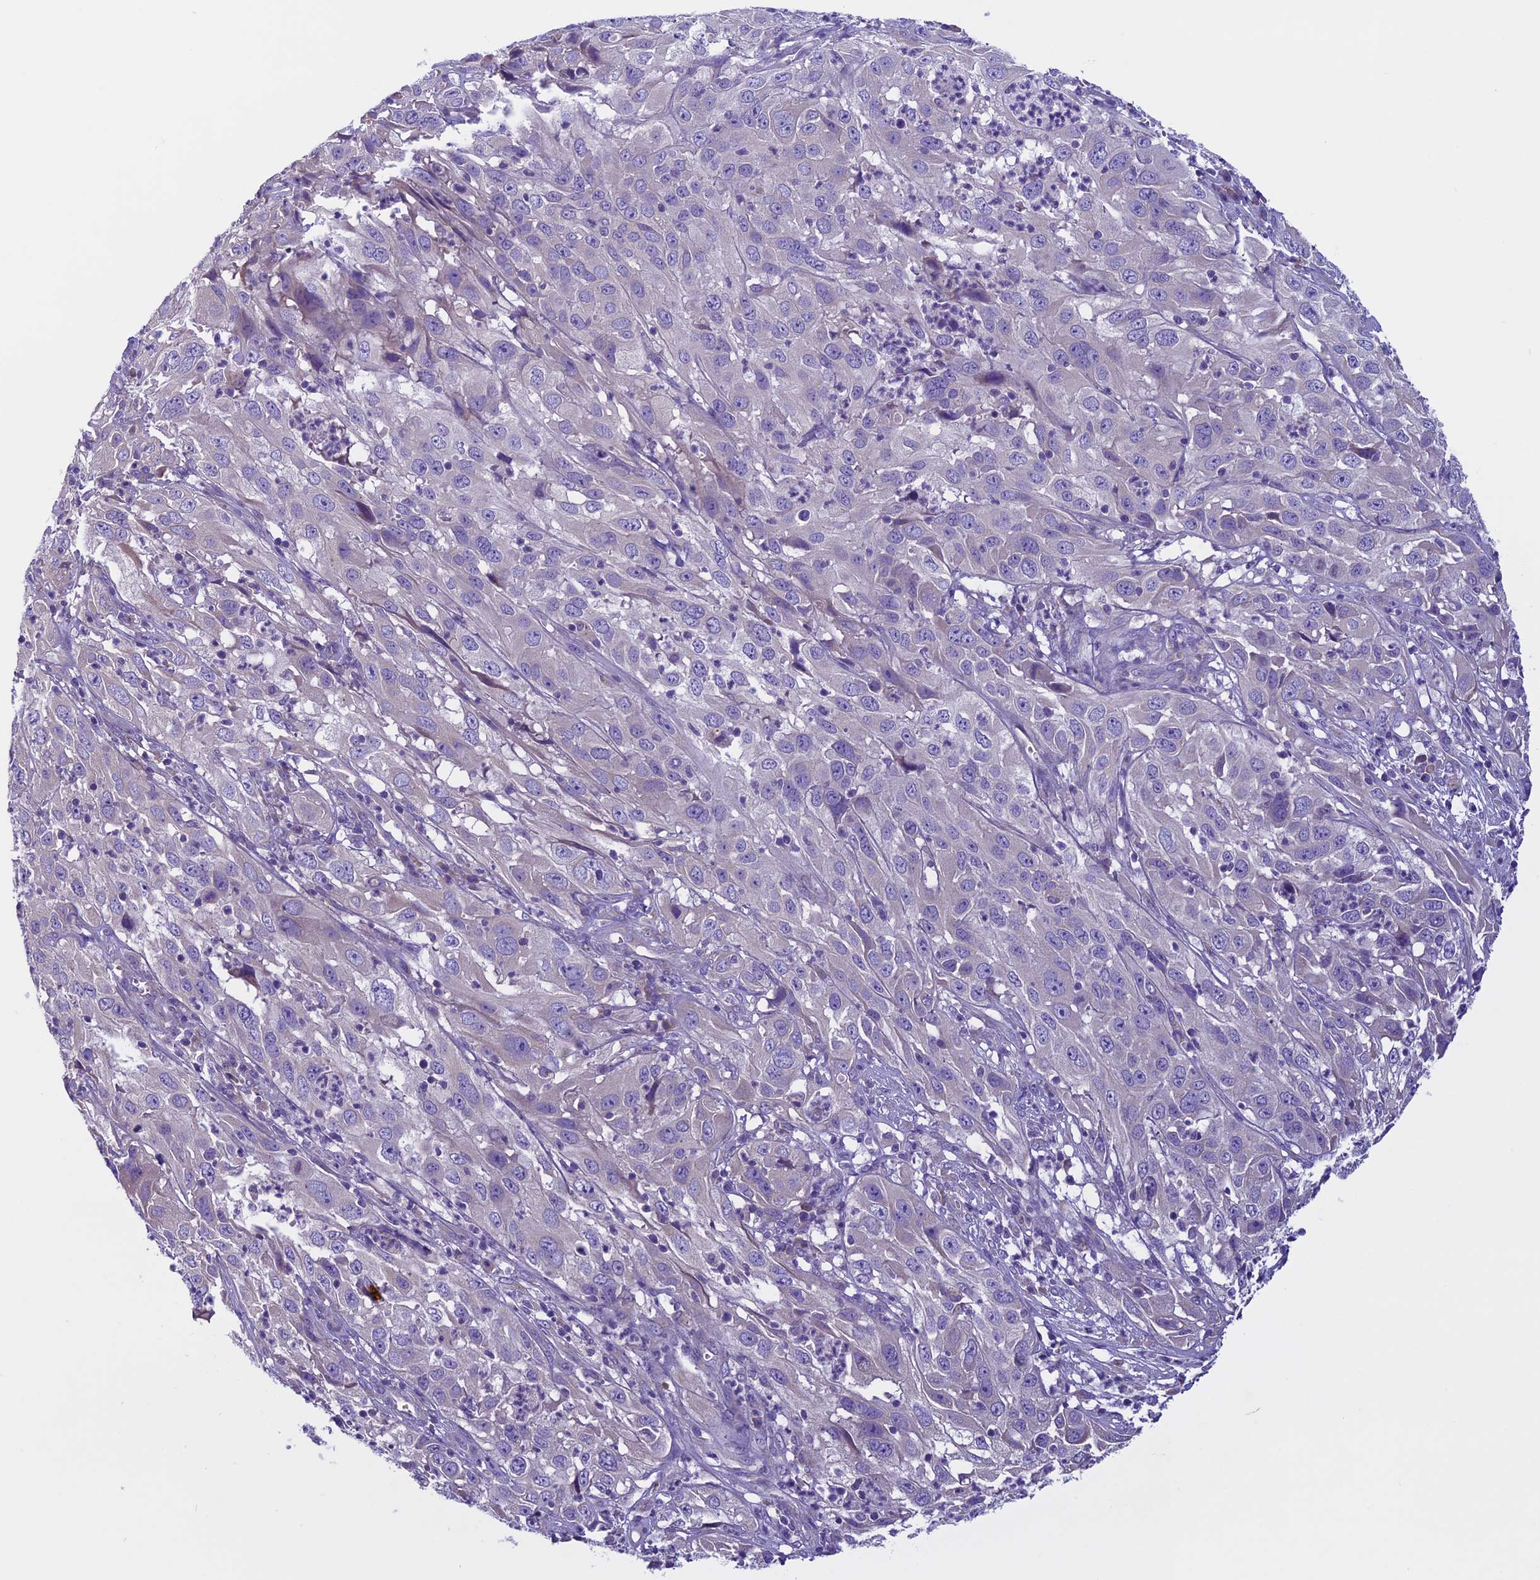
{"staining": {"intensity": "negative", "quantity": "none", "location": "none"}, "tissue": "cervical cancer", "cell_type": "Tumor cells", "image_type": "cancer", "snomed": [{"axis": "morphology", "description": "Squamous cell carcinoma, NOS"}, {"axis": "topography", "description": "Cervix"}], "caption": "IHC micrograph of neoplastic tissue: cervical squamous cell carcinoma stained with DAB demonstrates no significant protein positivity in tumor cells. The staining is performed using DAB brown chromogen with nuclei counter-stained in using hematoxylin.", "gene": "DCTN5", "patient": {"sex": "female", "age": 32}}